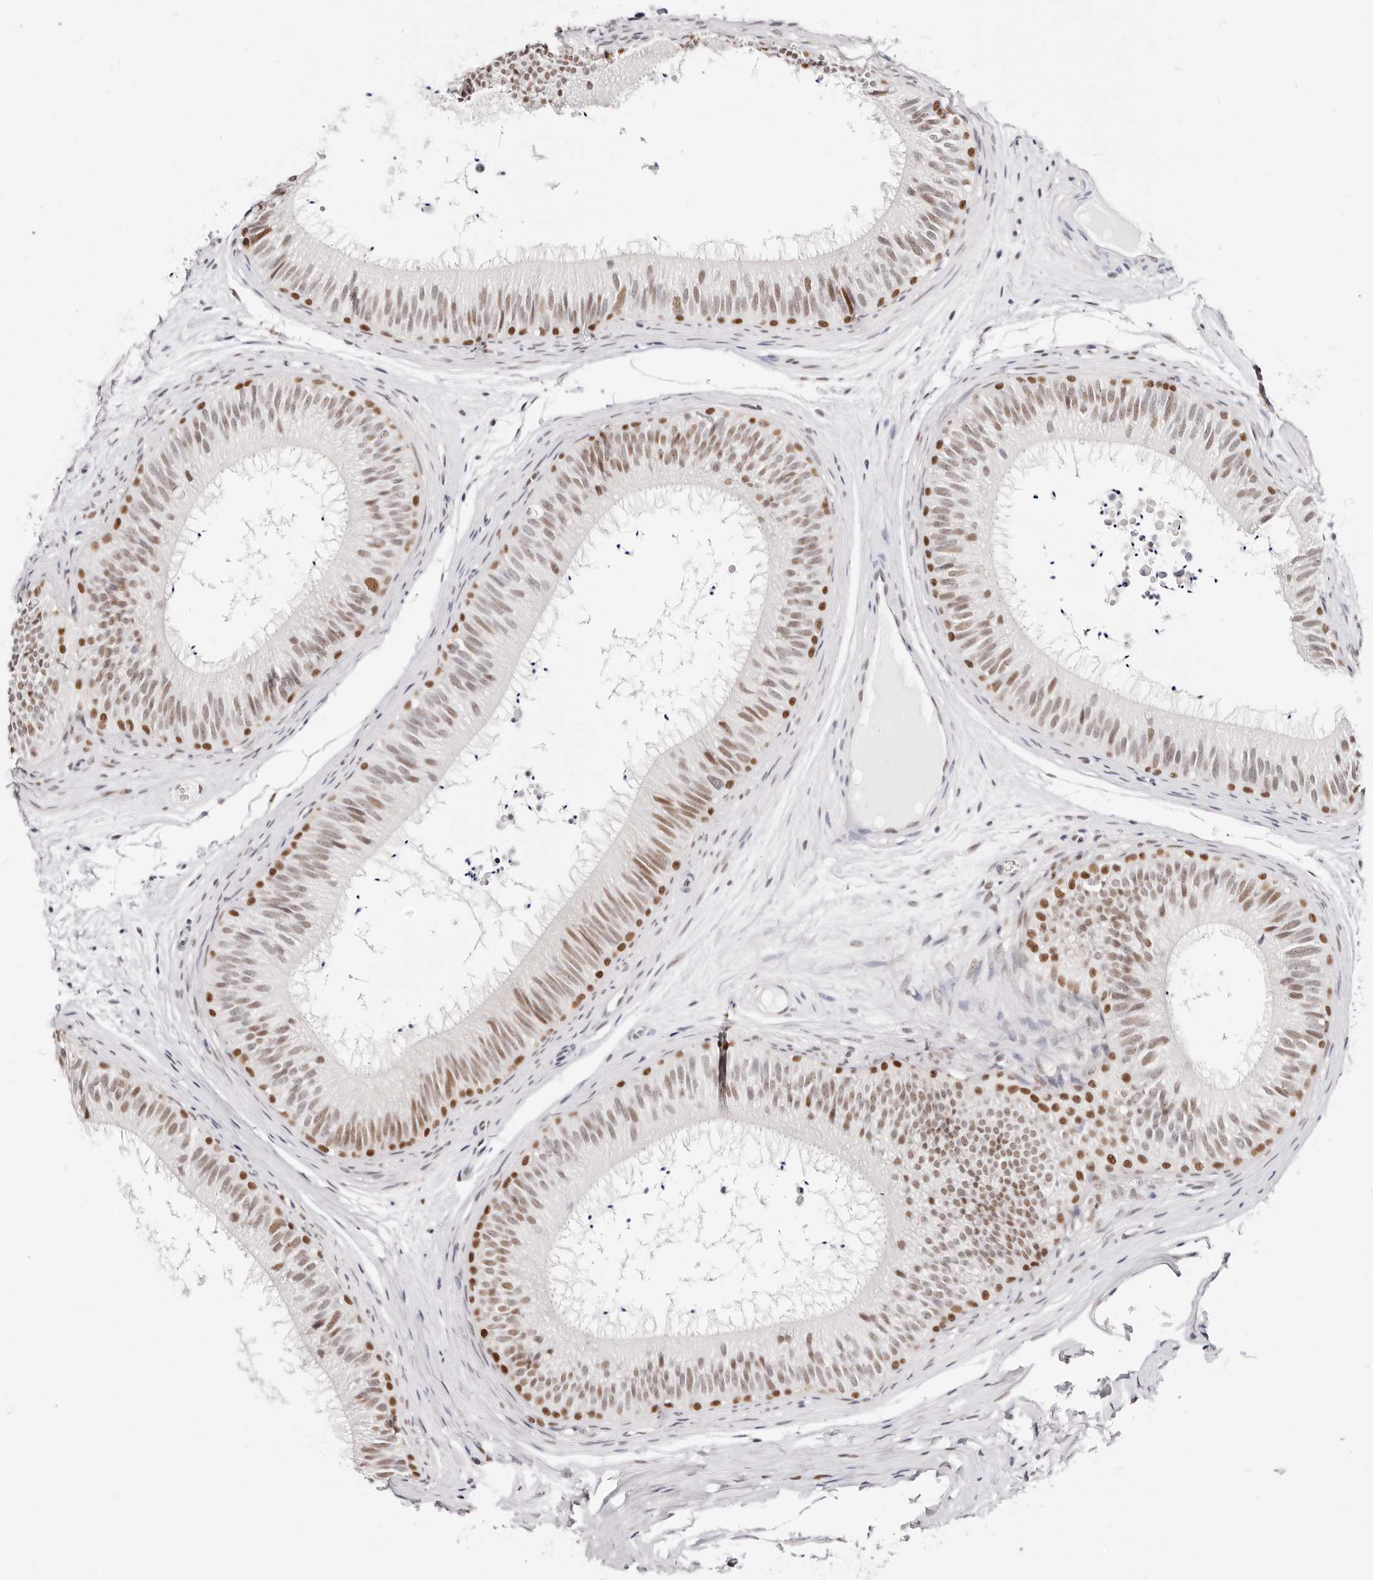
{"staining": {"intensity": "moderate", "quantity": "25%-75%", "location": "nuclear"}, "tissue": "epididymis", "cell_type": "Glandular cells", "image_type": "normal", "snomed": [{"axis": "morphology", "description": "Normal tissue, NOS"}, {"axis": "topography", "description": "Epididymis"}], "caption": "This image shows immunohistochemistry staining of benign epididymis, with medium moderate nuclear positivity in approximately 25%-75% of glandular cells.", "gene": "TKT", "patient": {"sex": "male", "age": 29}}